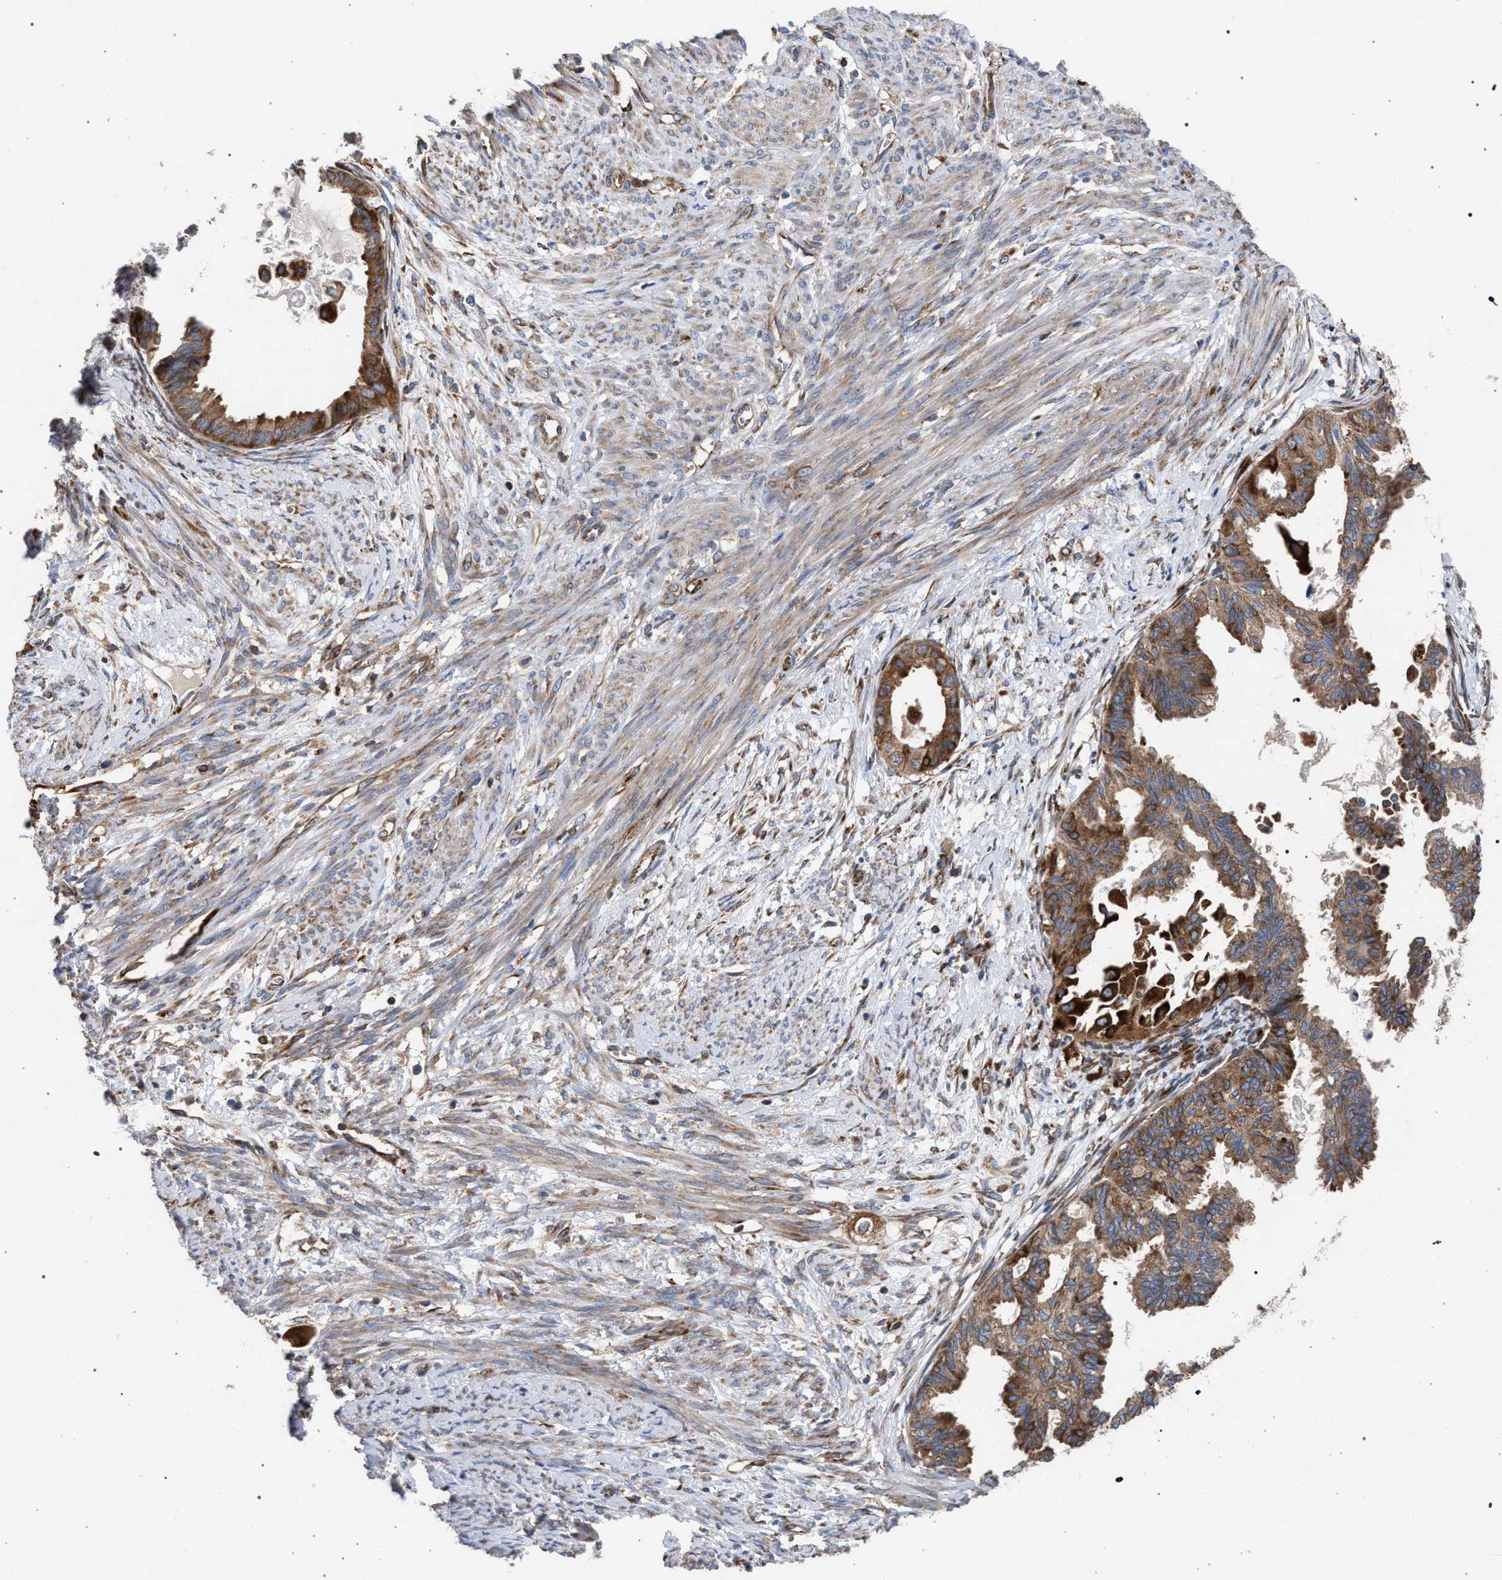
{"staining": {"intensity": "moderate", "quantity": ">75%", "location": "cytoplasmic/membranous"}, "tissue": "cervical cancer", "cell_type": "Tumor cells", "image_type": "cancer", "snomed": [{"axis": "morphology", "description": "Normal tissue, NOS"}, {"axis": "morphology", "description": "Adenocarcinoma, NOS"}, {"axis": "topography", "description": "Cervix"}, {"axis": "topography", "description": "Endometrium"}], "caption": "Immunohistochemistry image of human adenocarcinoma (cervical) stained for a protein (brown), which demonstrates medium levels of moderate cytoplasmic/membranous positivity in approximately >75% of tumor cells.", "gene": "CDR2L", "patient": {"sex": "female", "age": 86}}